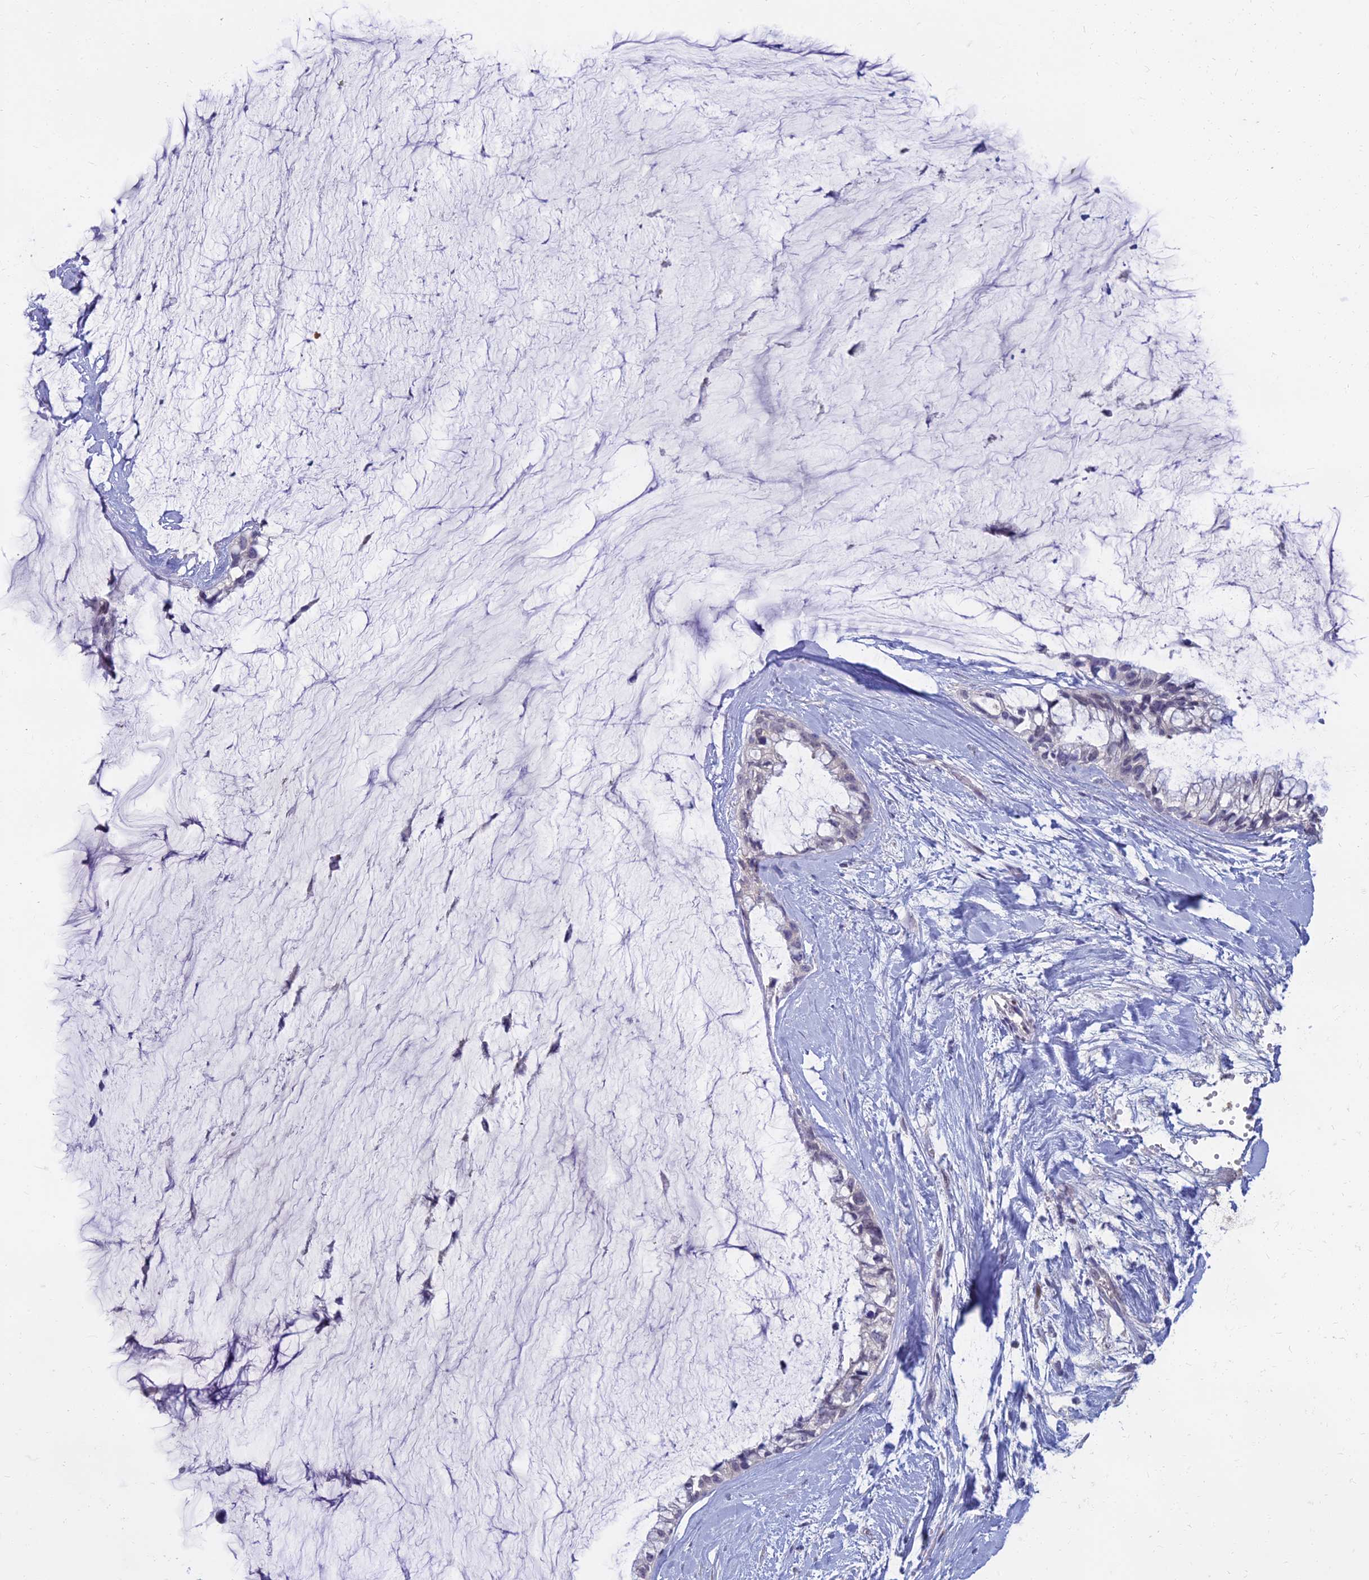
{"staining": {"intensity": "negative", "quantity": "none", "location": "none"}, "tissue": "ovarian cancer", "cell_type": "Tumor cells", "image_type": "cancer", "snomed": [{"axis": "morphology", "description": "Cystadenocarcinoma, mucinous, NOS"}, {"axis": "topography", "description": "Ovary"}], "caption": "IHC of human ovarian mucinous cystadenocarcinoma reveals no staining in tumor cells.", "gene": "GOLGA6D", "patient": {"sex": "female", "age": 39}}